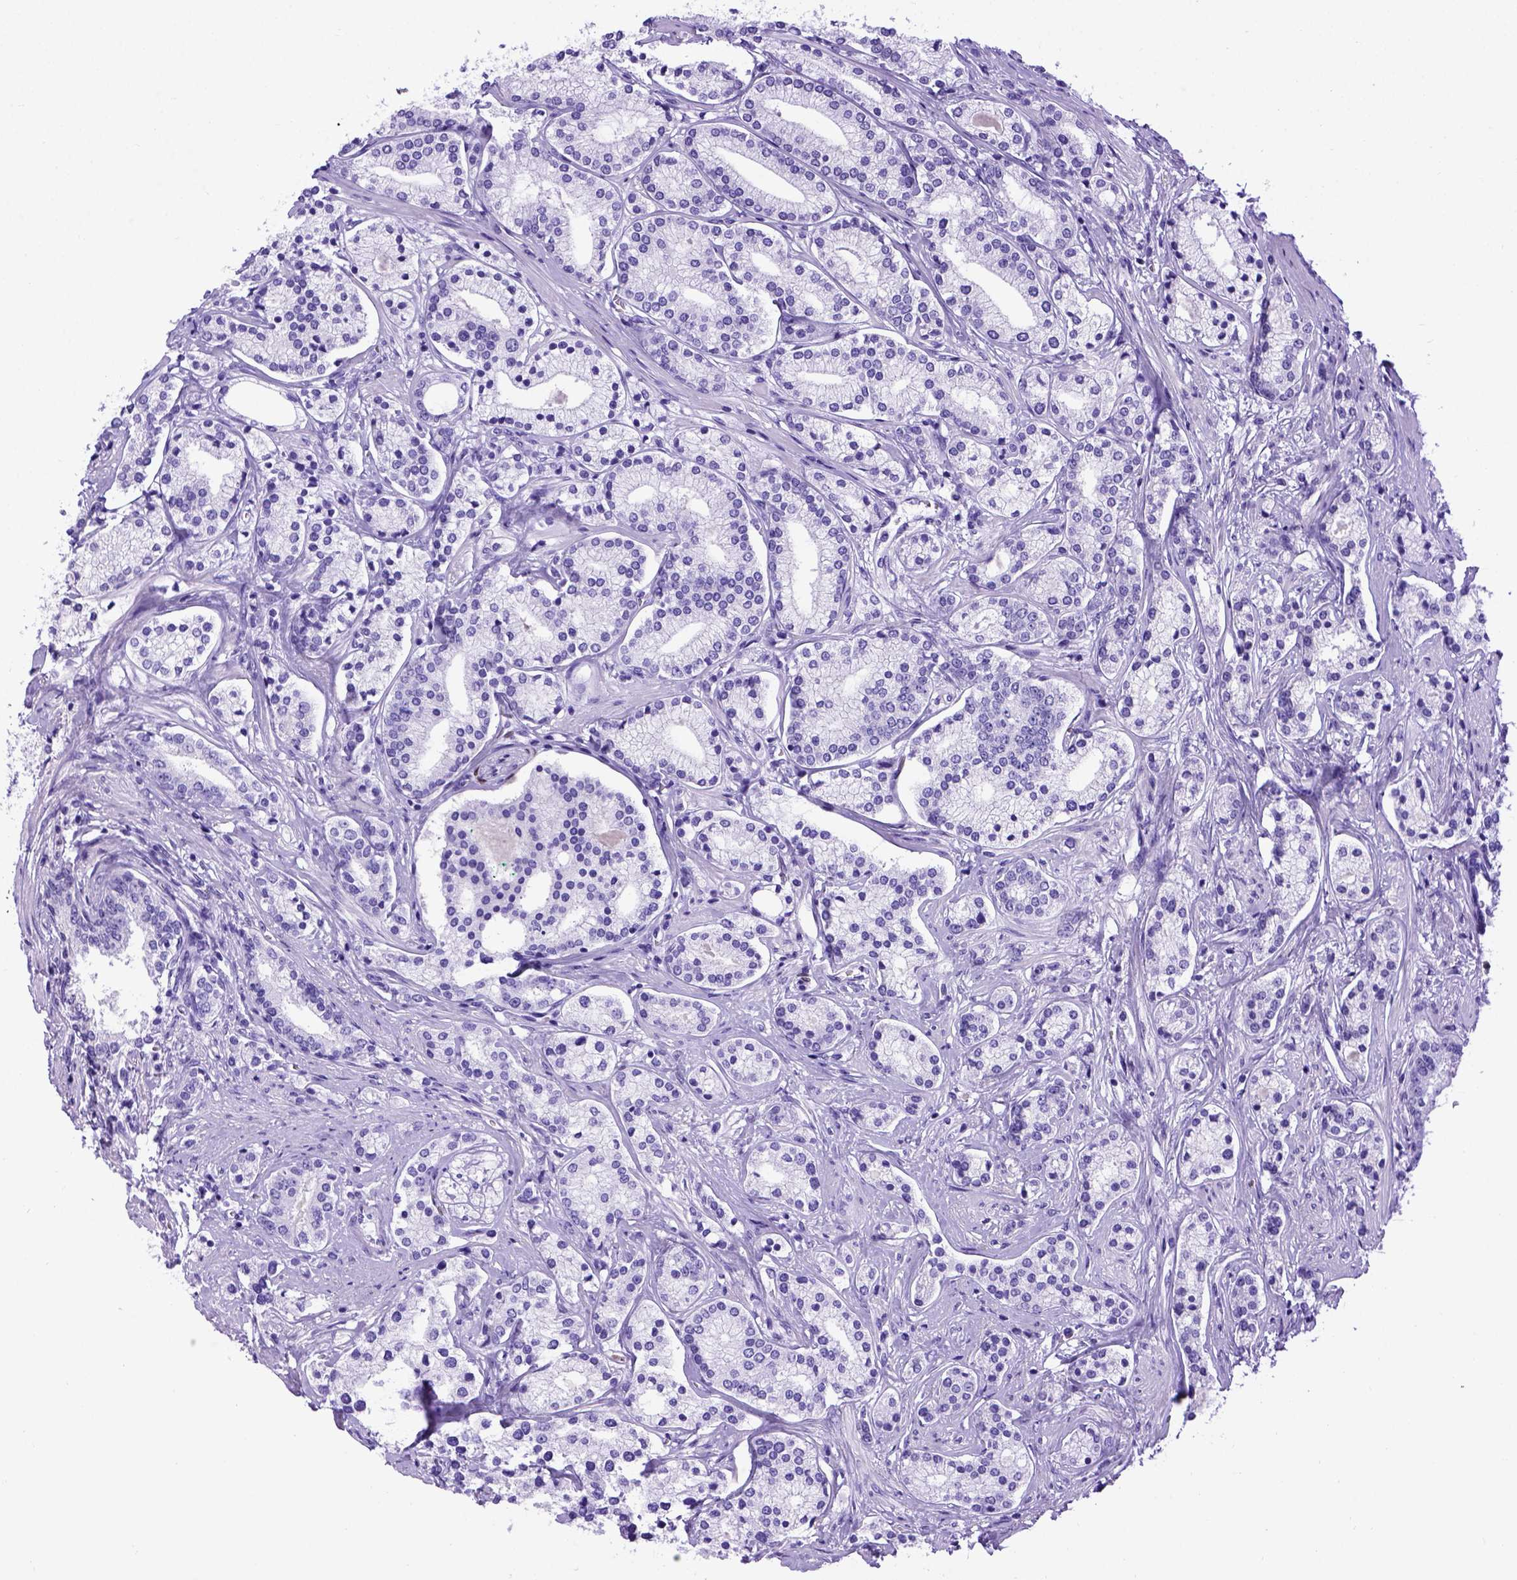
{"staining": {"intensity": "negative", "quantity": "none", "location": "none"}, "tissue": "prostate cancer", "cell_type": "Tumor cells", "image_type": "cancer", "snomed": [{"axis": "morphology", "description": "Adenocarcinoma, High grade"}, {"axis": "topography", "description": "Prostate"}], "caption": "A high-resolution image shows IHC staining of prostate cancer, which exhibits no significant positivity in tumor cells. Nuclei are stained in blue.", "gene": "MEOX2", "patient": {"sex": "male", "age": 58}}